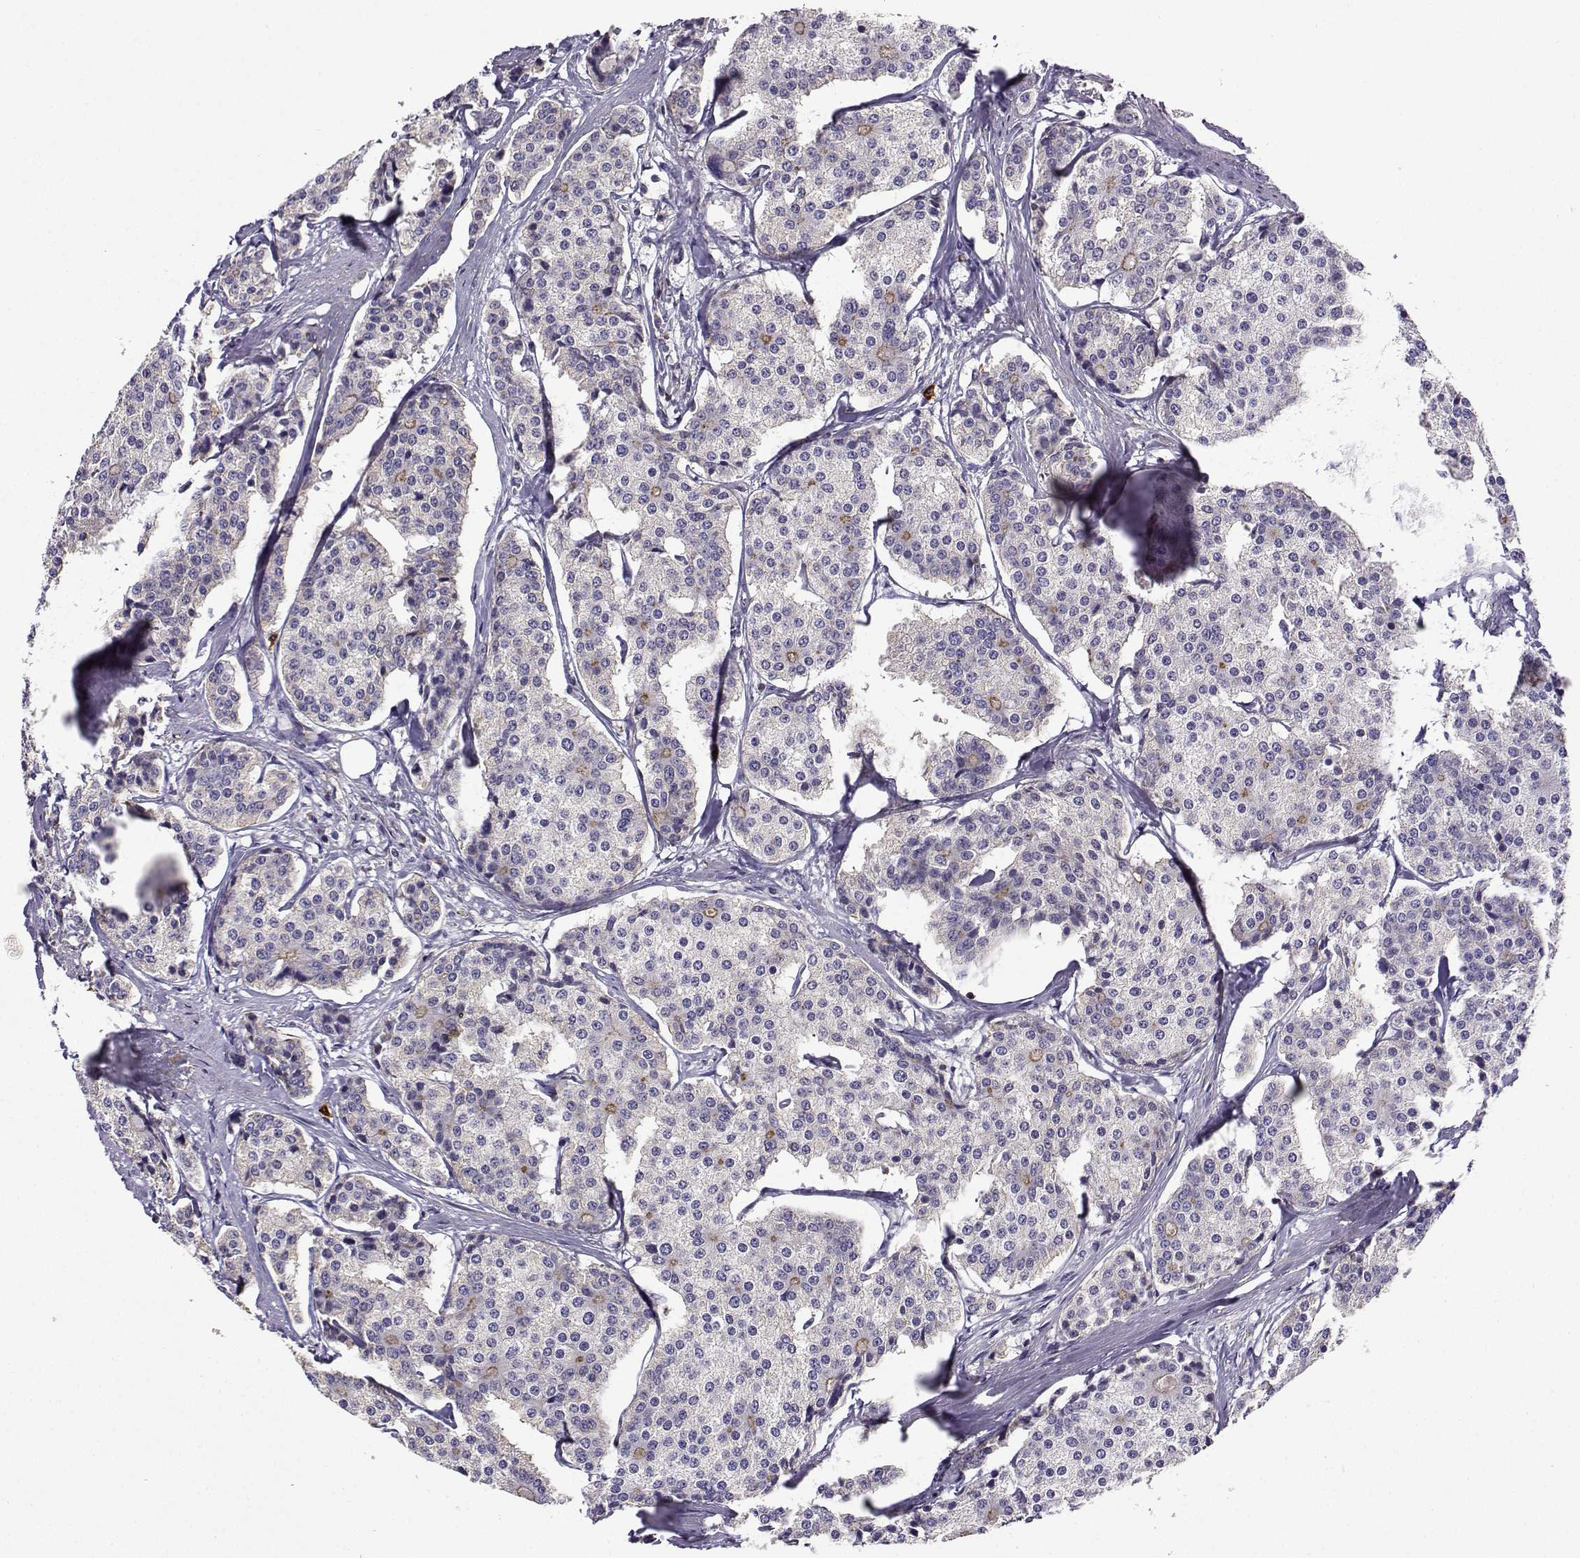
{"staining": {"intensity": "negative", "quantity": "none", "location": "none"}, "tissue": "carcinoid", "cell_type": "Tumor cells", "image_type": "cancer", "snomed": [{"axis": "morphology", "description": "Carcinoid, malignant, NOS"}, {"axis": "topography", "description": "Small intestine"}], "caption": "A high-resolution histopathology image shows IHC staining of malignant carcinoid, which shows no significant positivity in tumor cells. Brightfield microscopy of immunohistochemistry (IHC) stained with DAB (3,3'-diaminobenzidine) (brown) and hematoxylin (blue), captured at high magnification.", "gene": "ITGB8", "patient": {"sex": "female", "age": 65}}